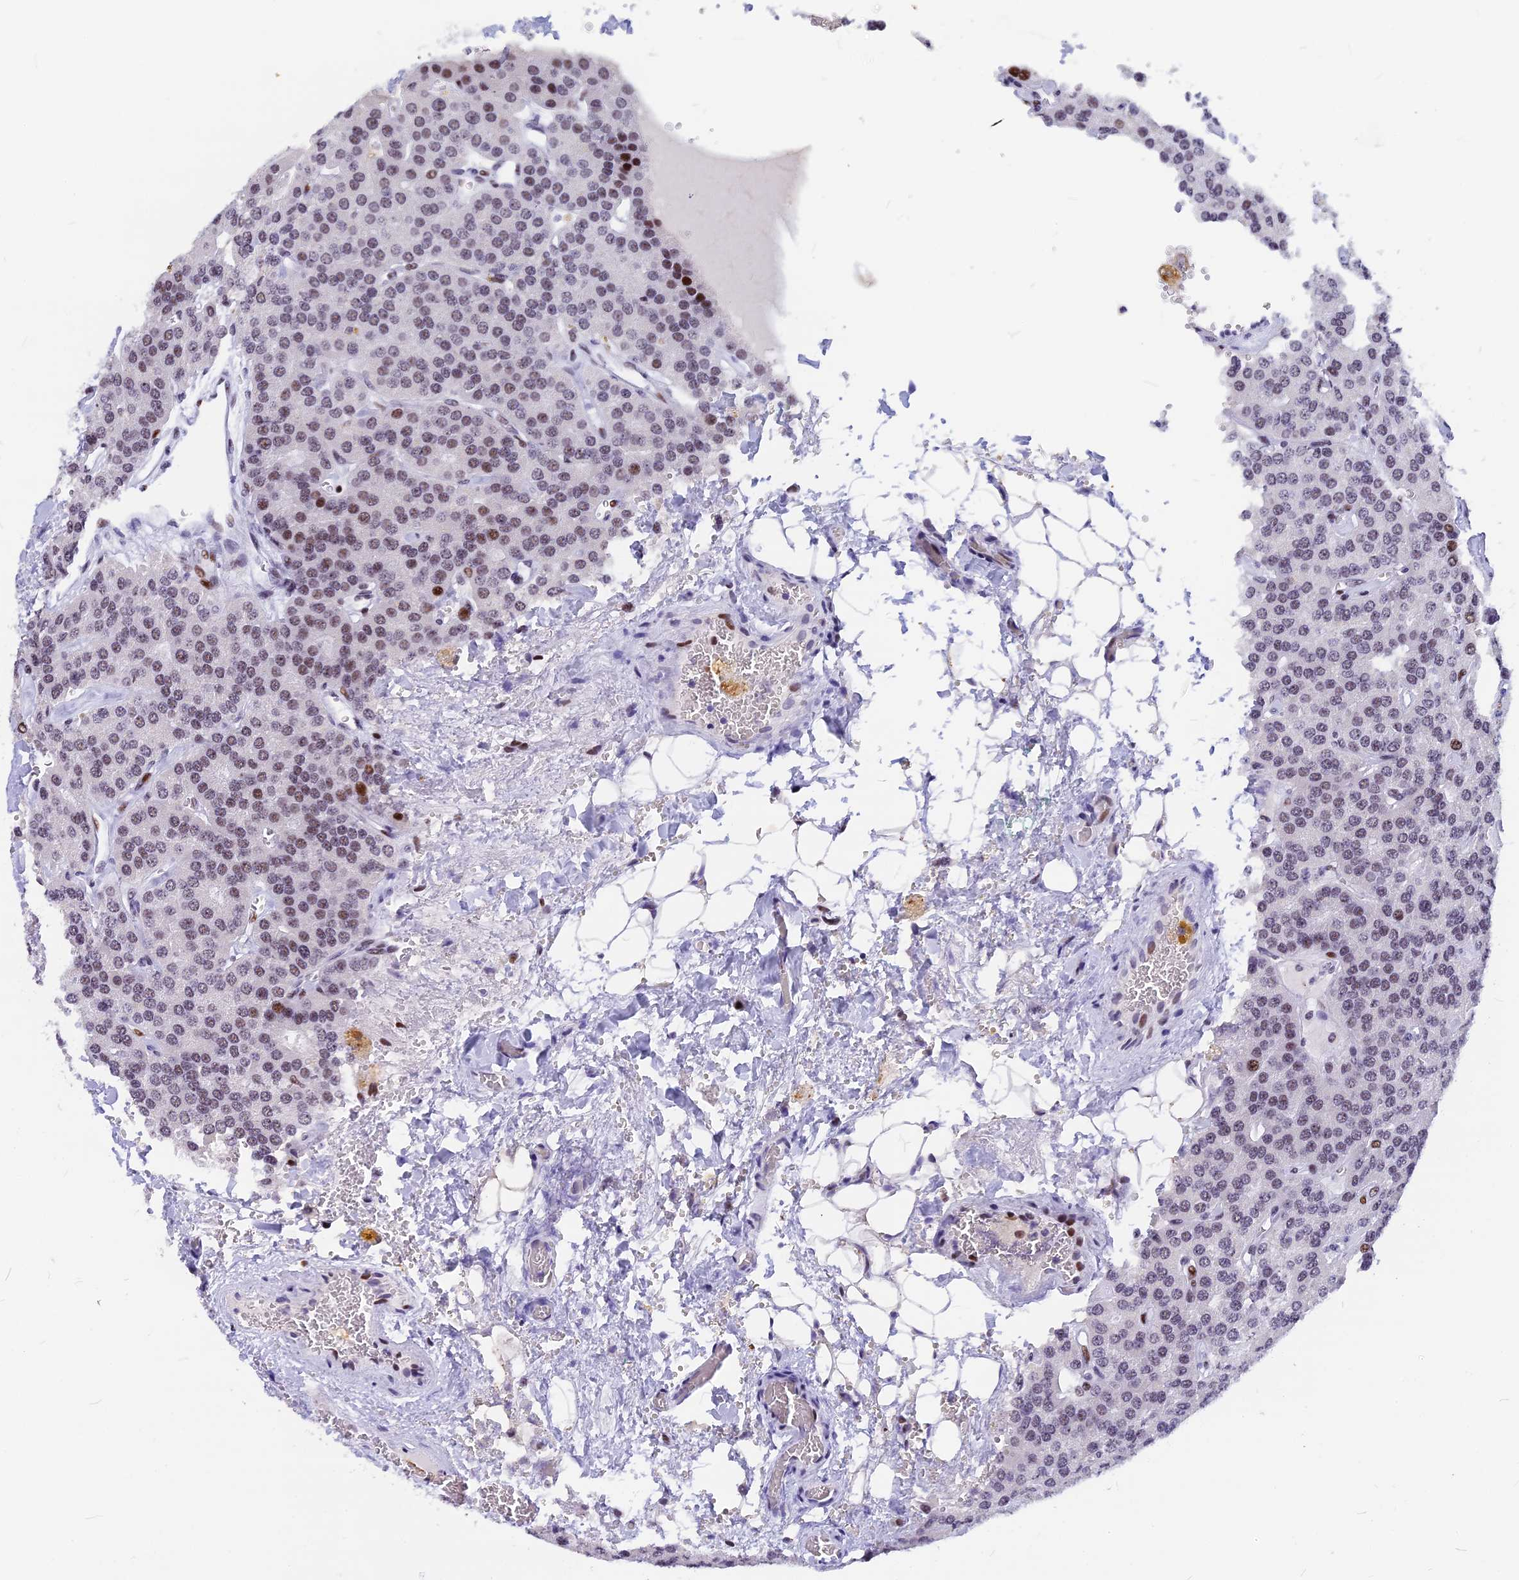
{"staining": {"intensity": "weak", "quantity": "25%-75%", "location": "nuclear"}, "tissue": "parathyroid gland", "cell_type": "Glandular cells", "image_type": "normal", "snomed": [{"axis": "morphology", "description": "Normal tissue, NOS"}, {"axis": "morphology", "description": "Adenoma, NOS"}, {"axis": "topography", "description": "Parathyroid gland"}], "caption": "Immunohistochemical staining of benign human parathyroid gland displays low levels of weak nuclear expression in approximately 25%-75% of glandular cells.", "gene": "NSA2", "patient": {"sex": "female", "age": 86}}